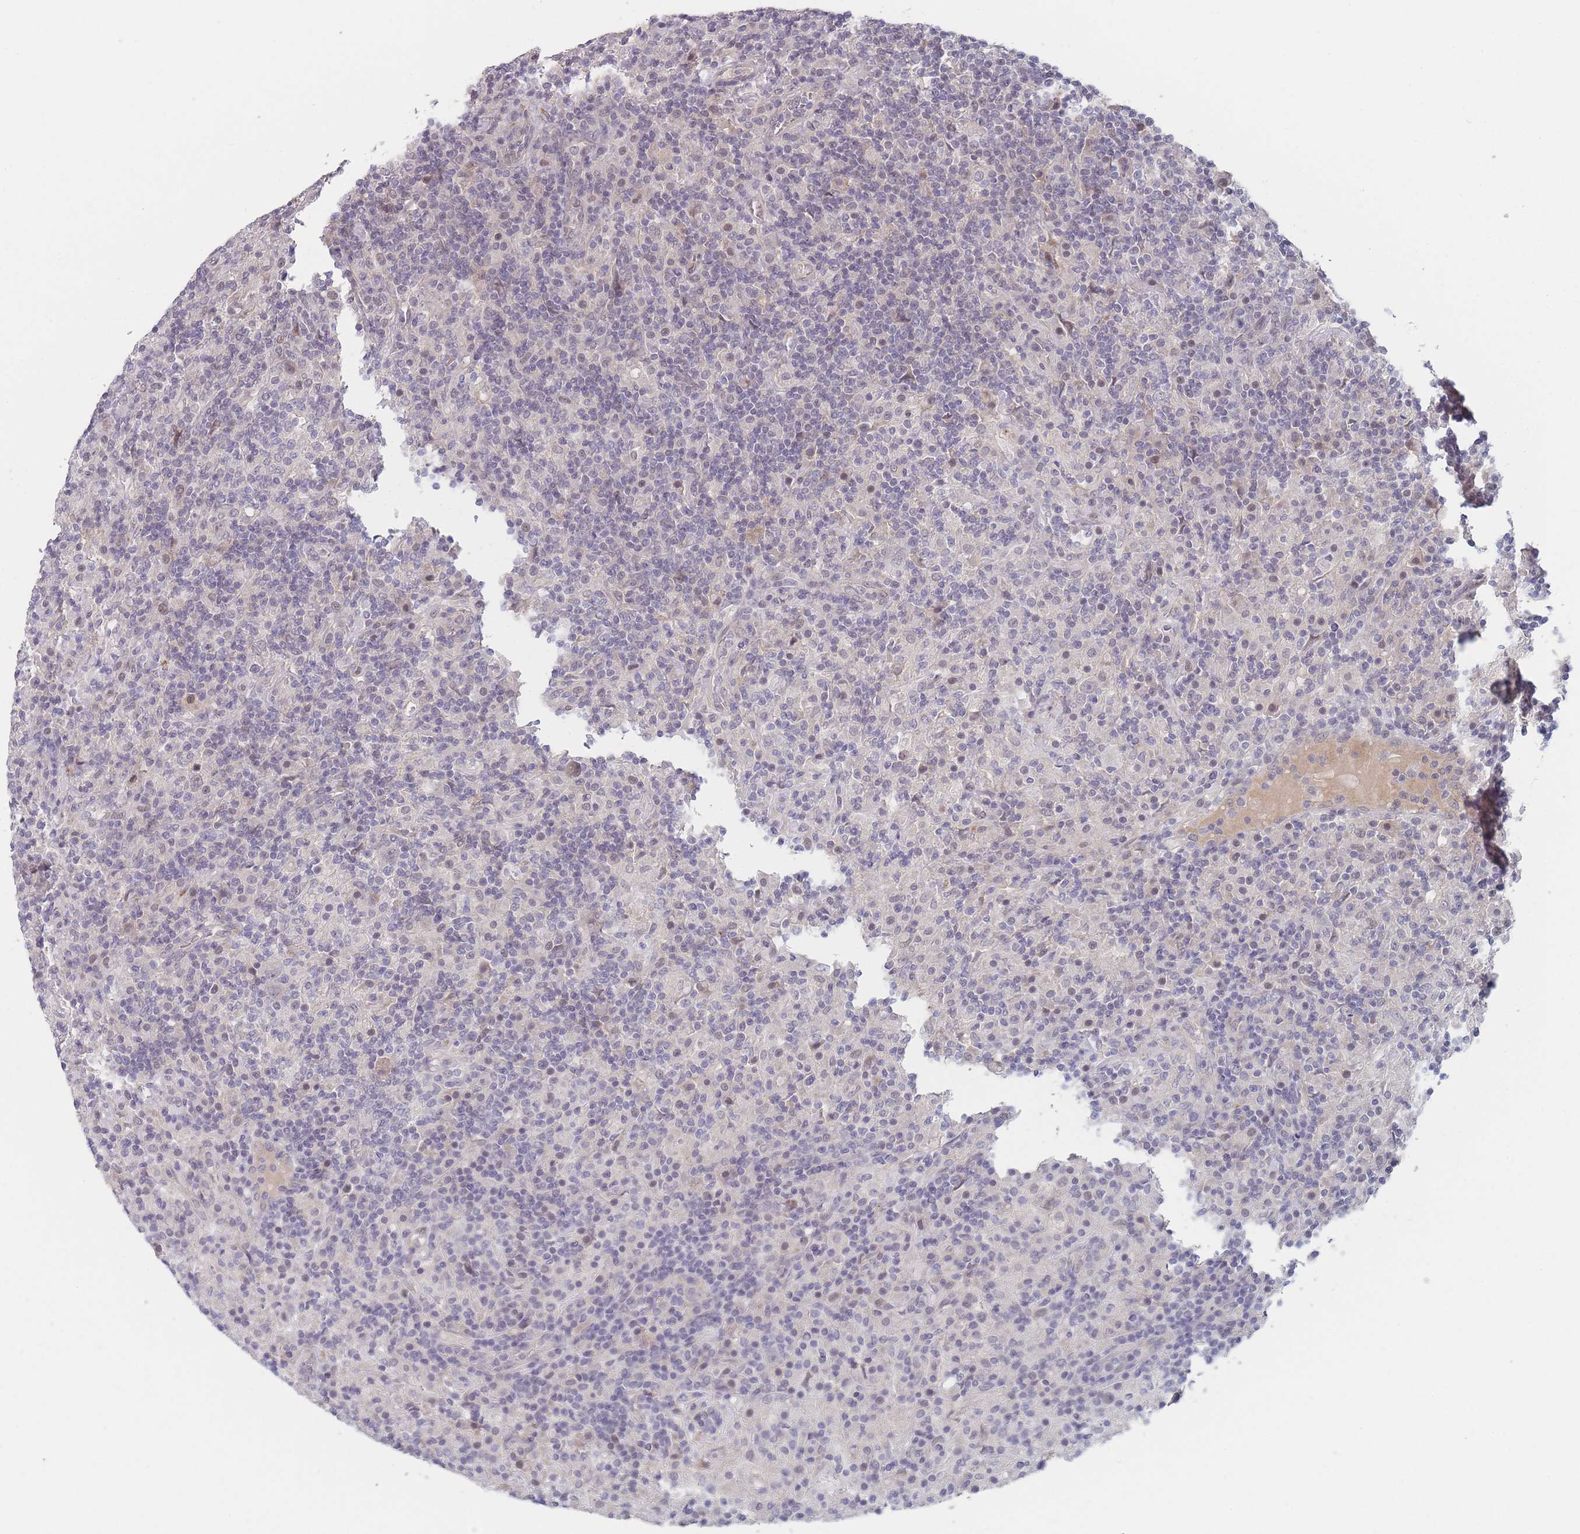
{"staining": {"intensity": "negative", "quantity": "none", "location": "none"}, "tissue": "lymphoma", "cell_type": "Tumor cells", "image_type": "cancer", "snomed": [{"axis": "morphology", "description": "Hodgkin's disease, NOS"}, {"axis": "topography", "description": "Lymph node"}], "caption": "Immunohistochemistry (IHC) of human lymphoma exhibits no positivity in tumor cells.", "gene": "ANKRD10", "patient": {"sex": "male", "age": 70}}